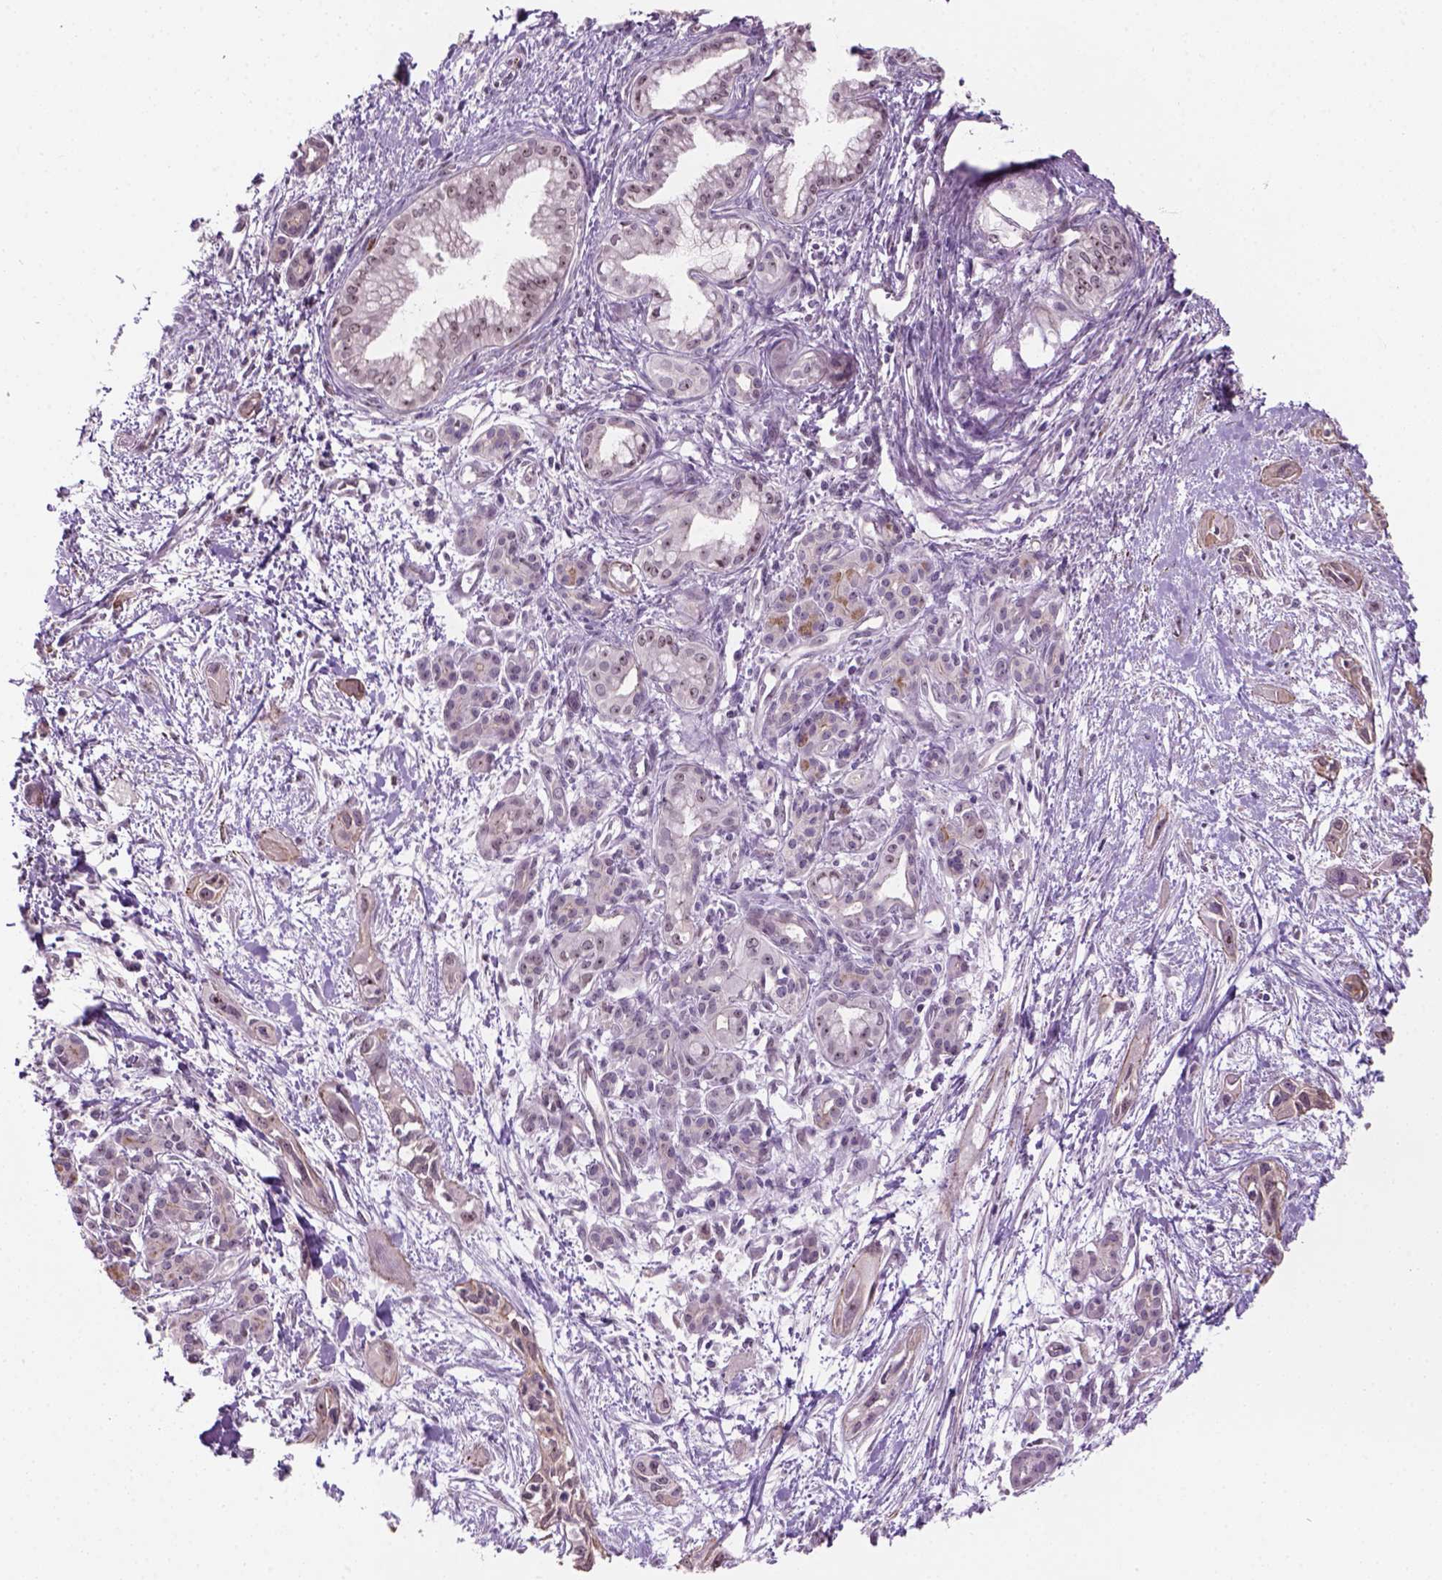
{"staining": {"intensity": "moderate", "quantity": ">75%", "location": "nuclear"}, "tissue": "pancreatic cancer", "cell_type": "Tumor cells", "image_type": "cancer", "snomed": [{"axis": "morphology", "description": "Adenocarcinoma, NOS"}, {"axis": "topography", "description": "Pancreas"}], "caption": "Moderate nuclear positivity for a protein is present in approximately >75% of tumor cells of pancreatic cancer (adenocarcinoma) using IHC.", "gene": "RRS1", "patient": {"sex": "female", "age": 55}}